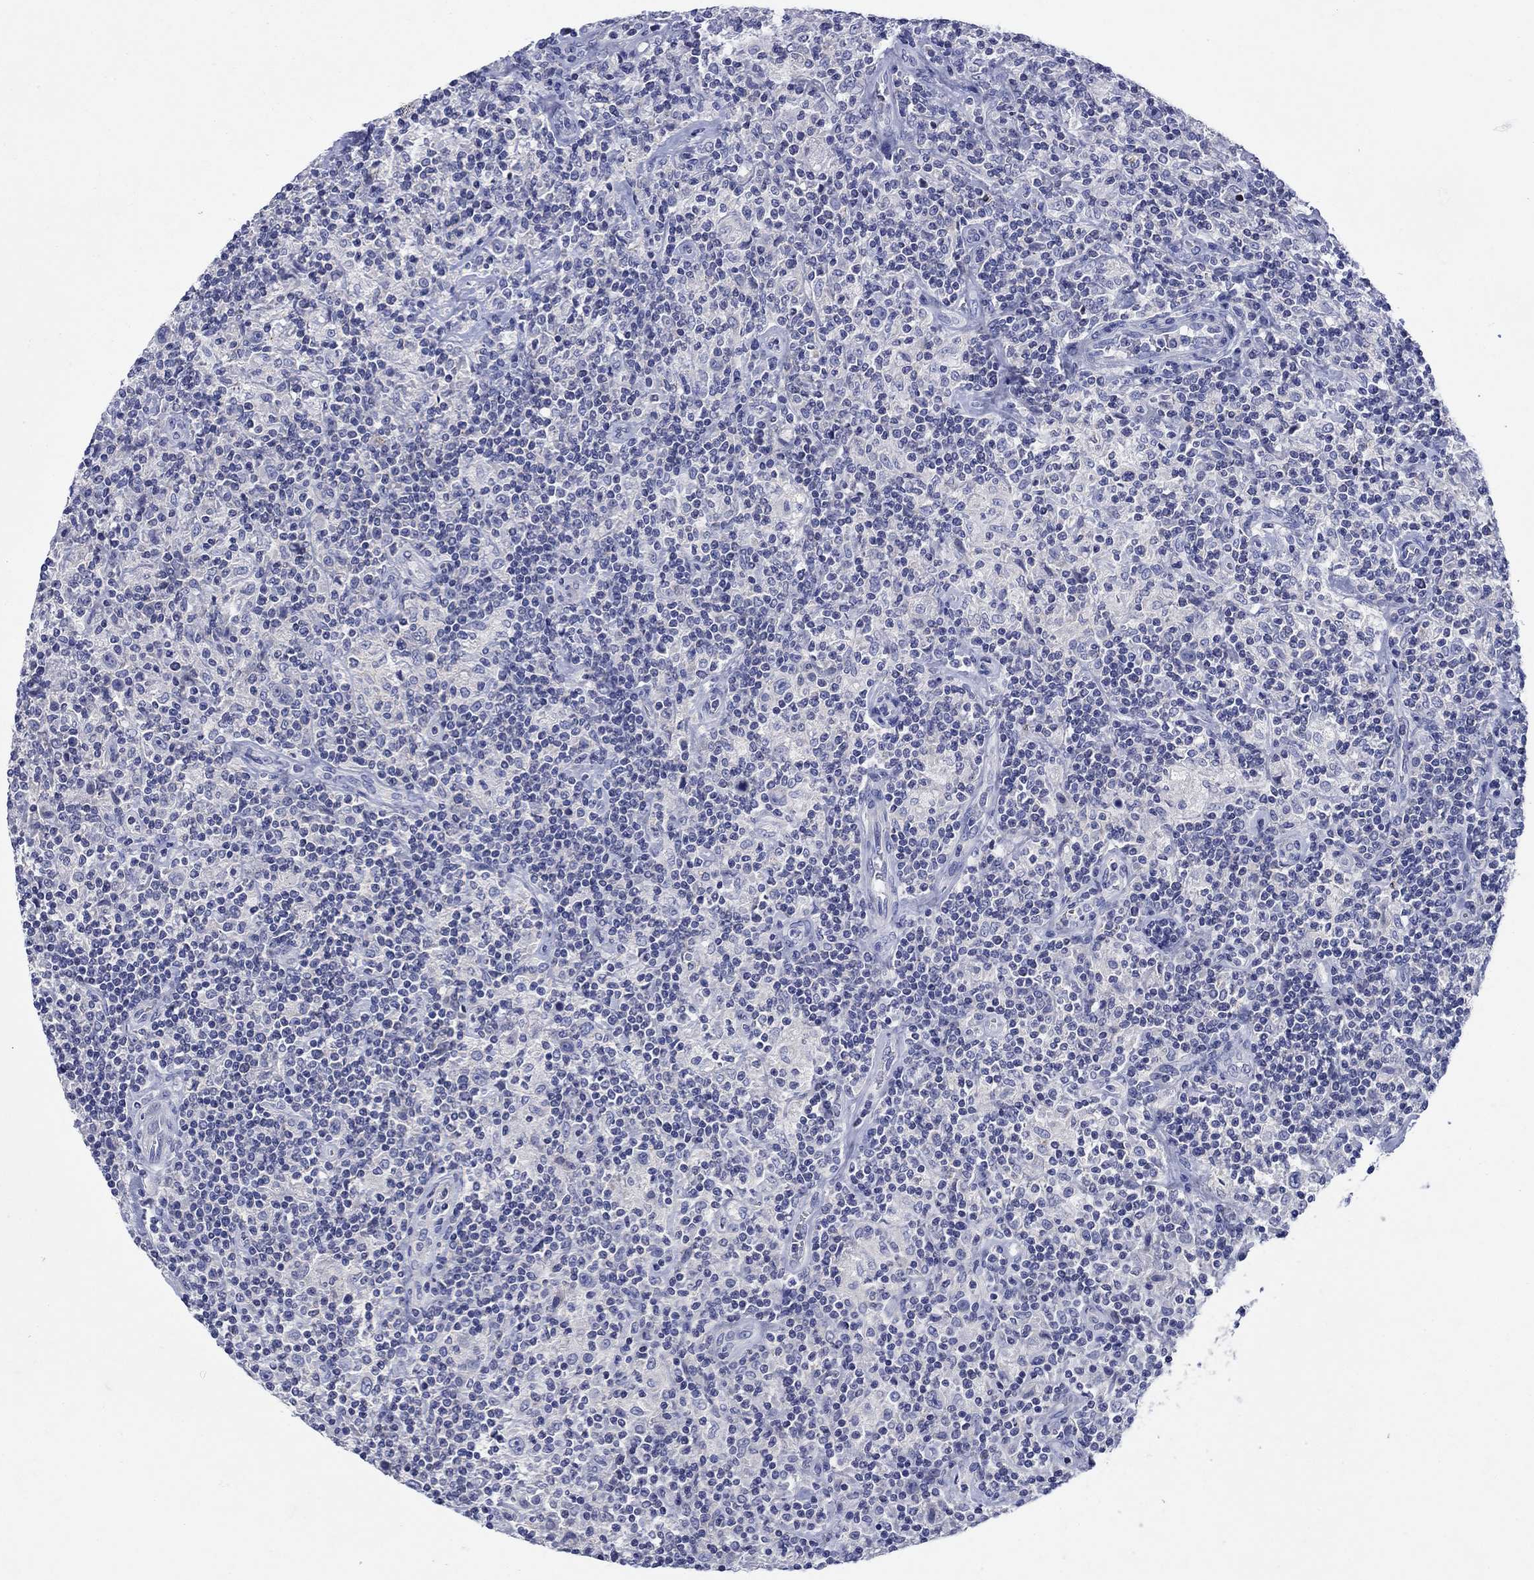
{"staining": {"intensity": "negative", "quantity": "none", "location": "none"}, "tissue": "lymphoma", "cell_type": "Tumor cells", "image_type": "cancer", "snomed": [{"axis": "morphology", "description": "Hodgkin's disease, NOS"}, {"axis": "topography", "description": "Lymph node"}], "caption": "The immunohistochemistry image has no significant staining in tumor cells of Hodgkin's disease tissue.", "gene": "SULT2B1", "patient": {"sex": "male", "age": 70}}